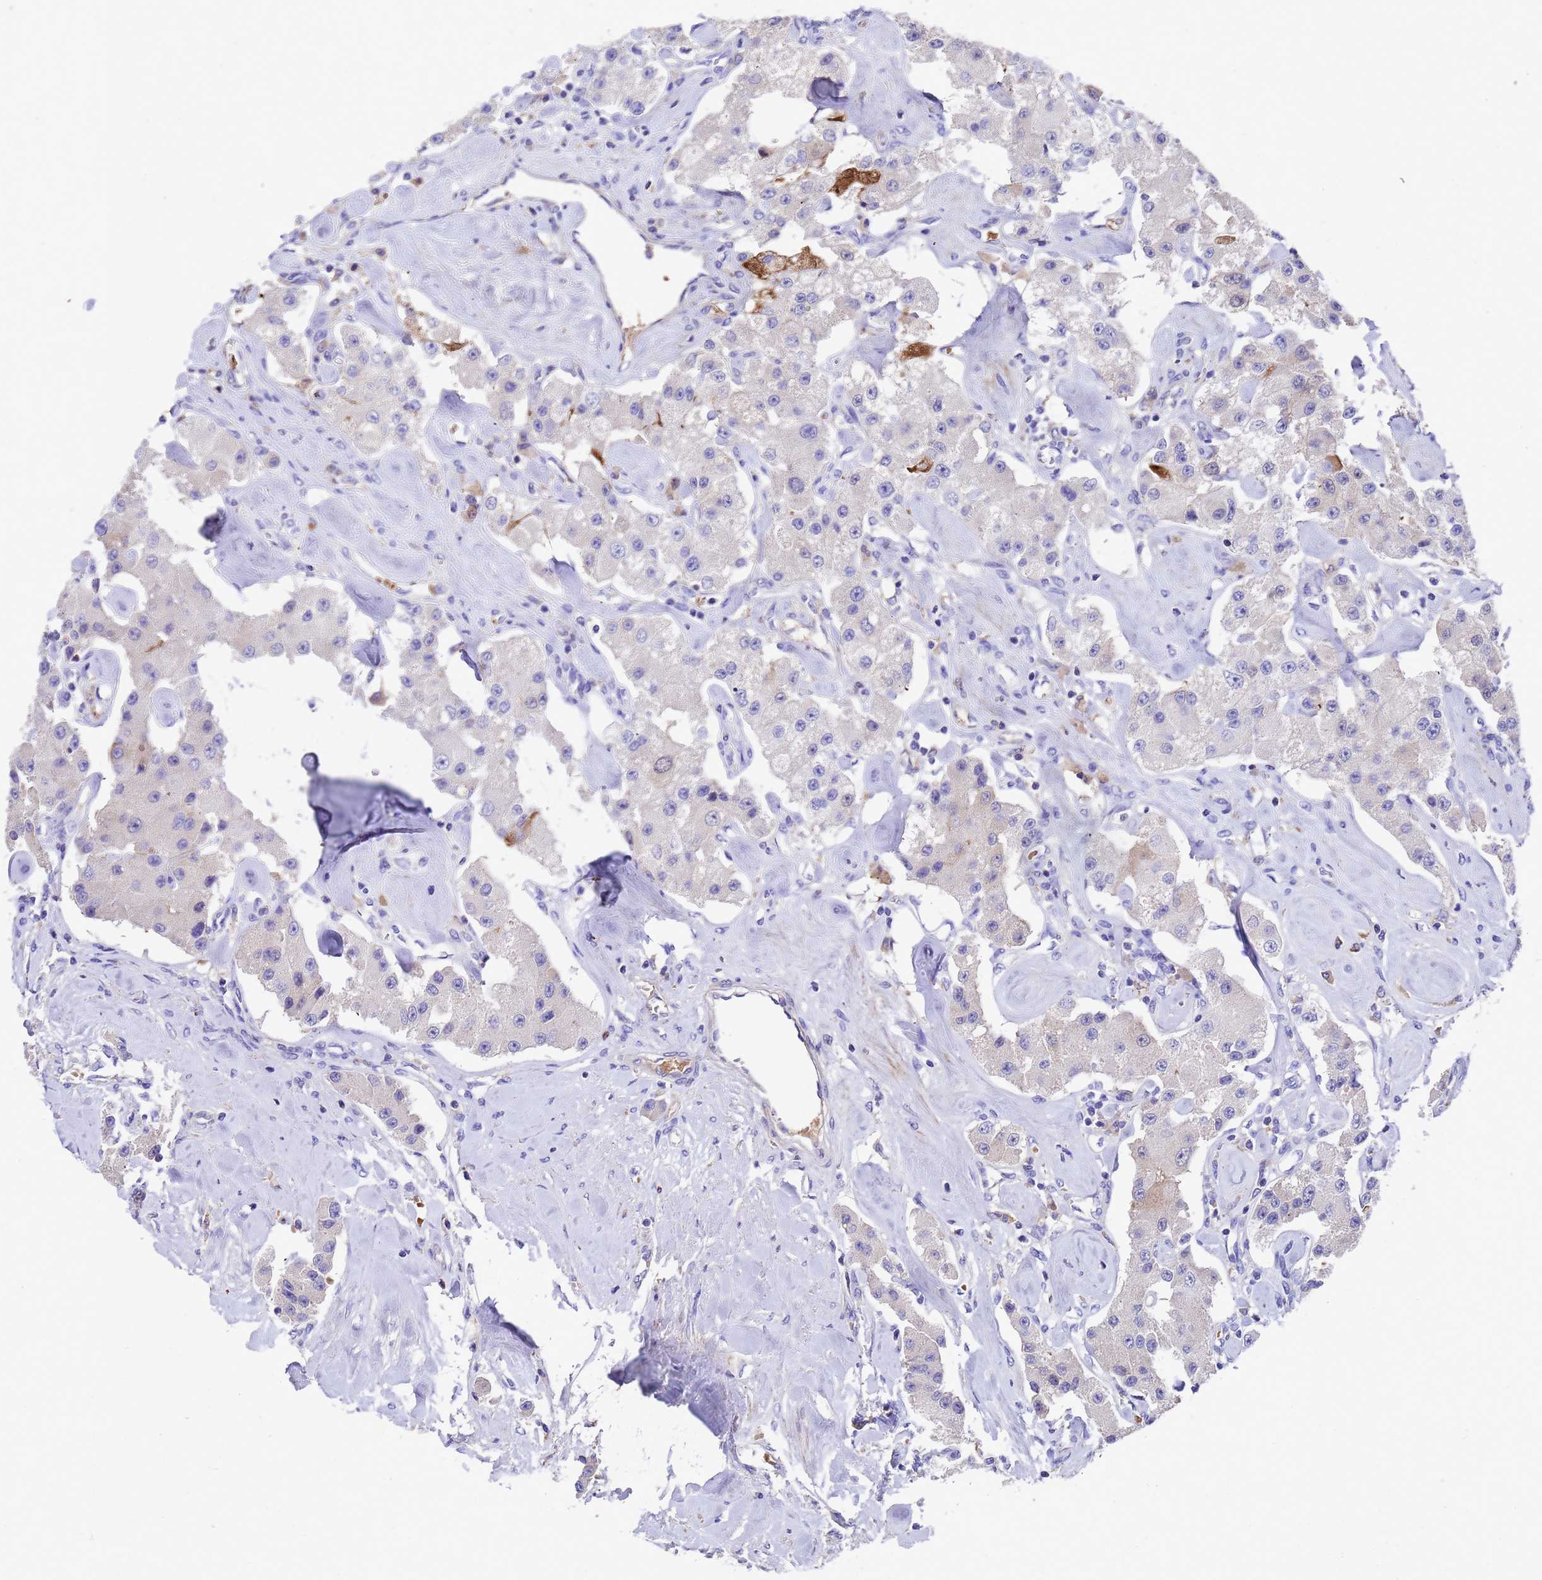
{"staining": {"intensity": "negative", "quantity": "none", "location": "none"}, "tissue": "carcinoid", "cell_type": "Tumor cells", "image_type": "cancer", "snomed": [{"axis": "morphology", "description": "Carcinoid, malignant, NOS"}, {"axis": "topography", "description": "Pancreas"}], "caption": "Immunohistochemistry (IHC) of human malignant carcinoid displays no expression in tumor cells.", "gene": "ELP6", "patient": {"sex": "male", "age": 41}}